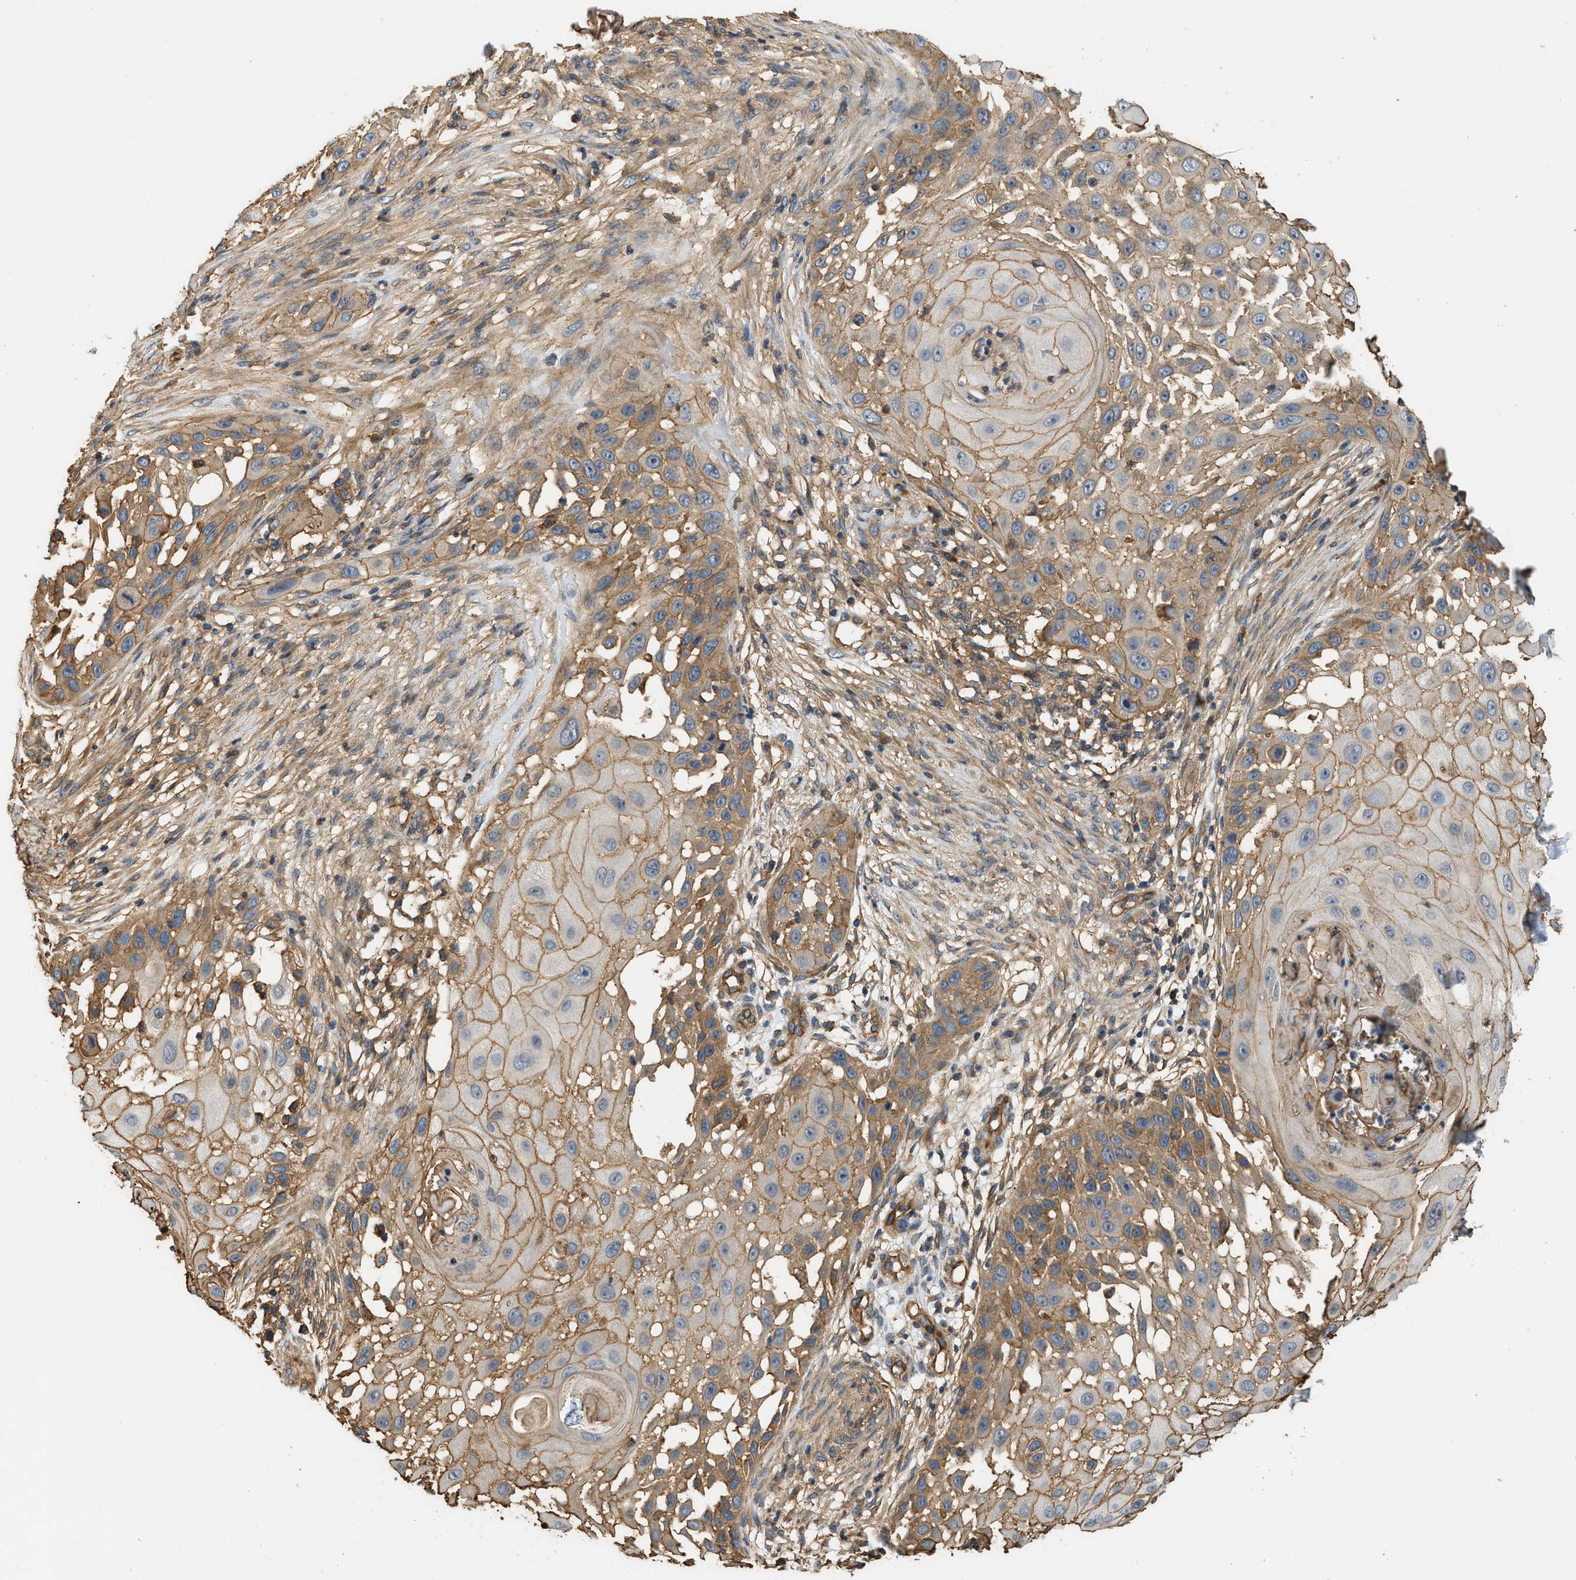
{"staining": {"intensity": "moderate", "quantity": ">75%", "location": "cytoplasmic/membranous"}, "tissue": "skin cancer", "cell_type": "Tumor cells", "image_type": "cancer", "snomed": [{"axis": "morphology", "description": "Squamous cell carcinoma, NOS"}, {"axis": "topography", "description": "Skin"}], "caption": "Protein analysis of skin cancer tissue shows moderate cytoplasmic/membranous expression in about >75% of tumor cells.", "gene": "DDHD2", "patient": {"sex": "female", "age": 44}}